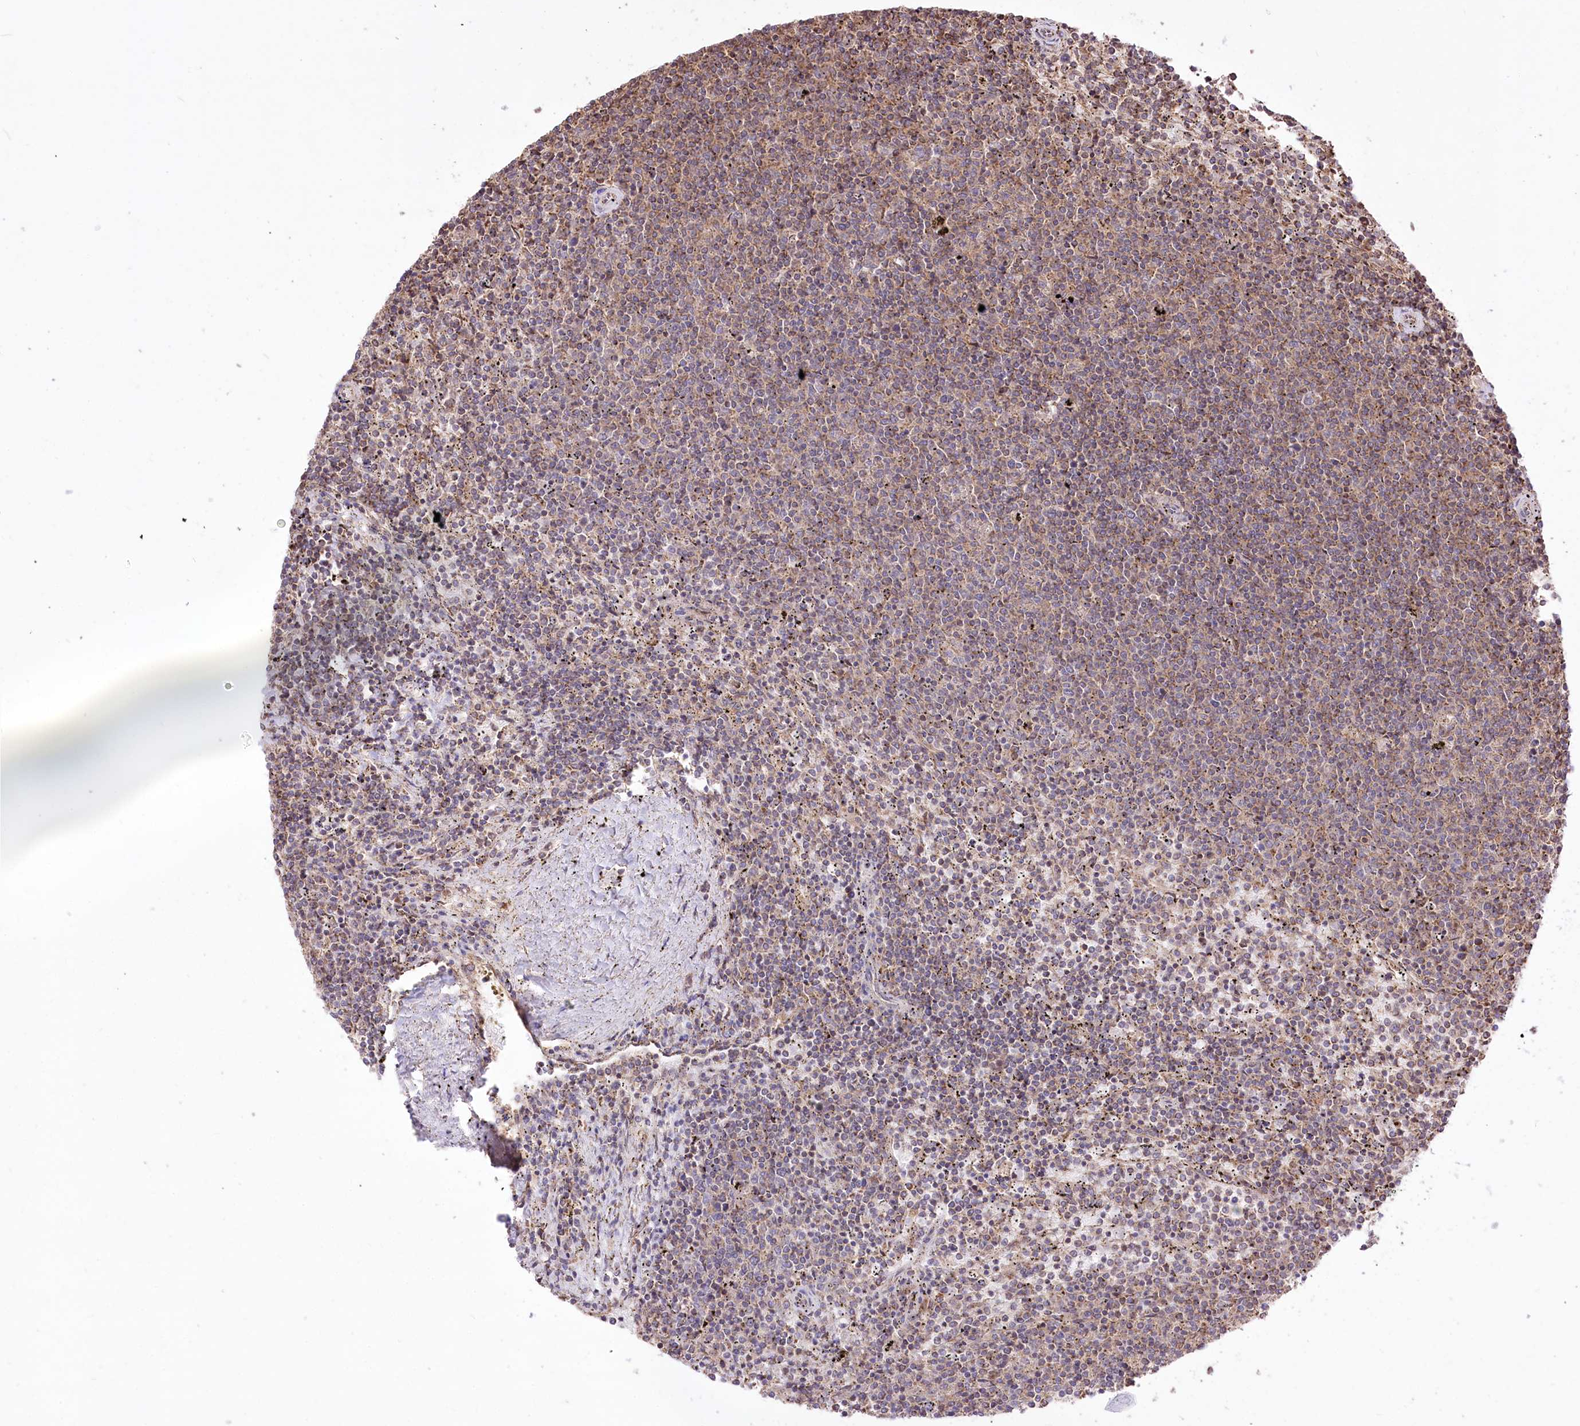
{"staining": {"intensity": "weak", "quantity": "<25%", "location": "cytoplasmic/membranous"}, "tissue": "lymphoma", "cell_type": "Tumor cells", "image_type": "cancer", "snomed": [{"axis": "morphology", "description": "Malignant lymphoma, non-Hodgkin's type, Low grade"}, {"axis": "topography", "description": "Spleen"}], "caption": "High magnification brightfield microscopy of low-grade malignant lymphoma, non-Hodgkin's type stained with DAB (3,3'-diaminobenzidine) (brown) and counterstained with hematoxylin (blue): tumor cells show no significant staining.", "gene": "XYLB", "patient": {"sex": "female", "age": 50}}